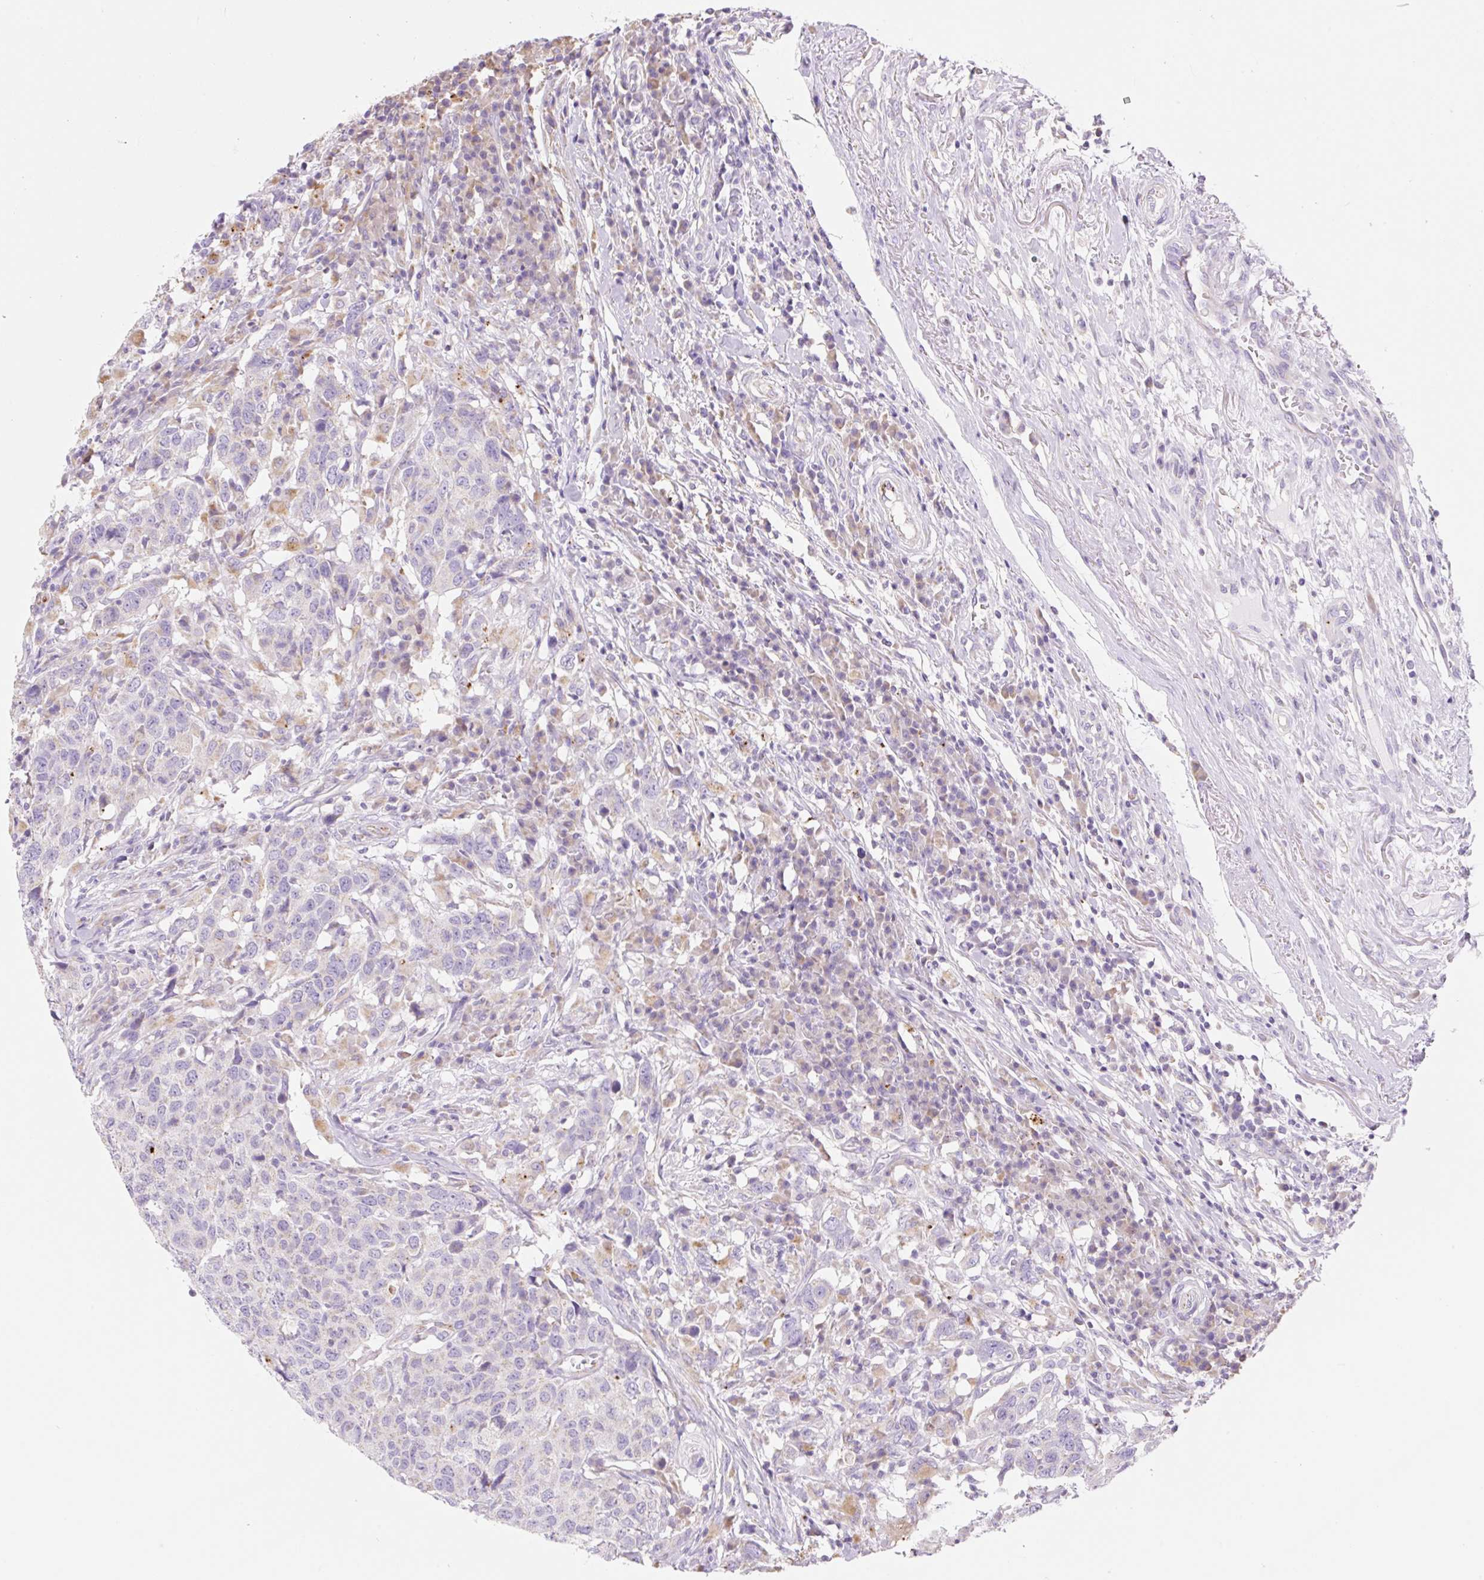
{"staining": {"intensity": "negative", "quantity": "none", "location": "none"}, "tissue": "head and neck cancer", "cell_type": "Tumor cells", "image_type": "cancer", "snomed": [{"axis": "morphology", "description": "Normal tissue, NOS"}, {"axis": "morphology", "description": "Squamous cell carcinoma, NOS"}, {"axis": "topography", "description": "Skeletal muscle"}, {"axis": "topography", "description": "Vascular tissue"}, {"axis": "topography", "description": "Peripheral nerve tissue"}, {"axis": "topography", "description": "Head-Neck"}], "caption": "Tumor cells show no significant protein staining in head and neck cancer (squamous cell carcinoma).", "gene": "CLEC3A", "patient": {"sex": "male", "age": 66}}